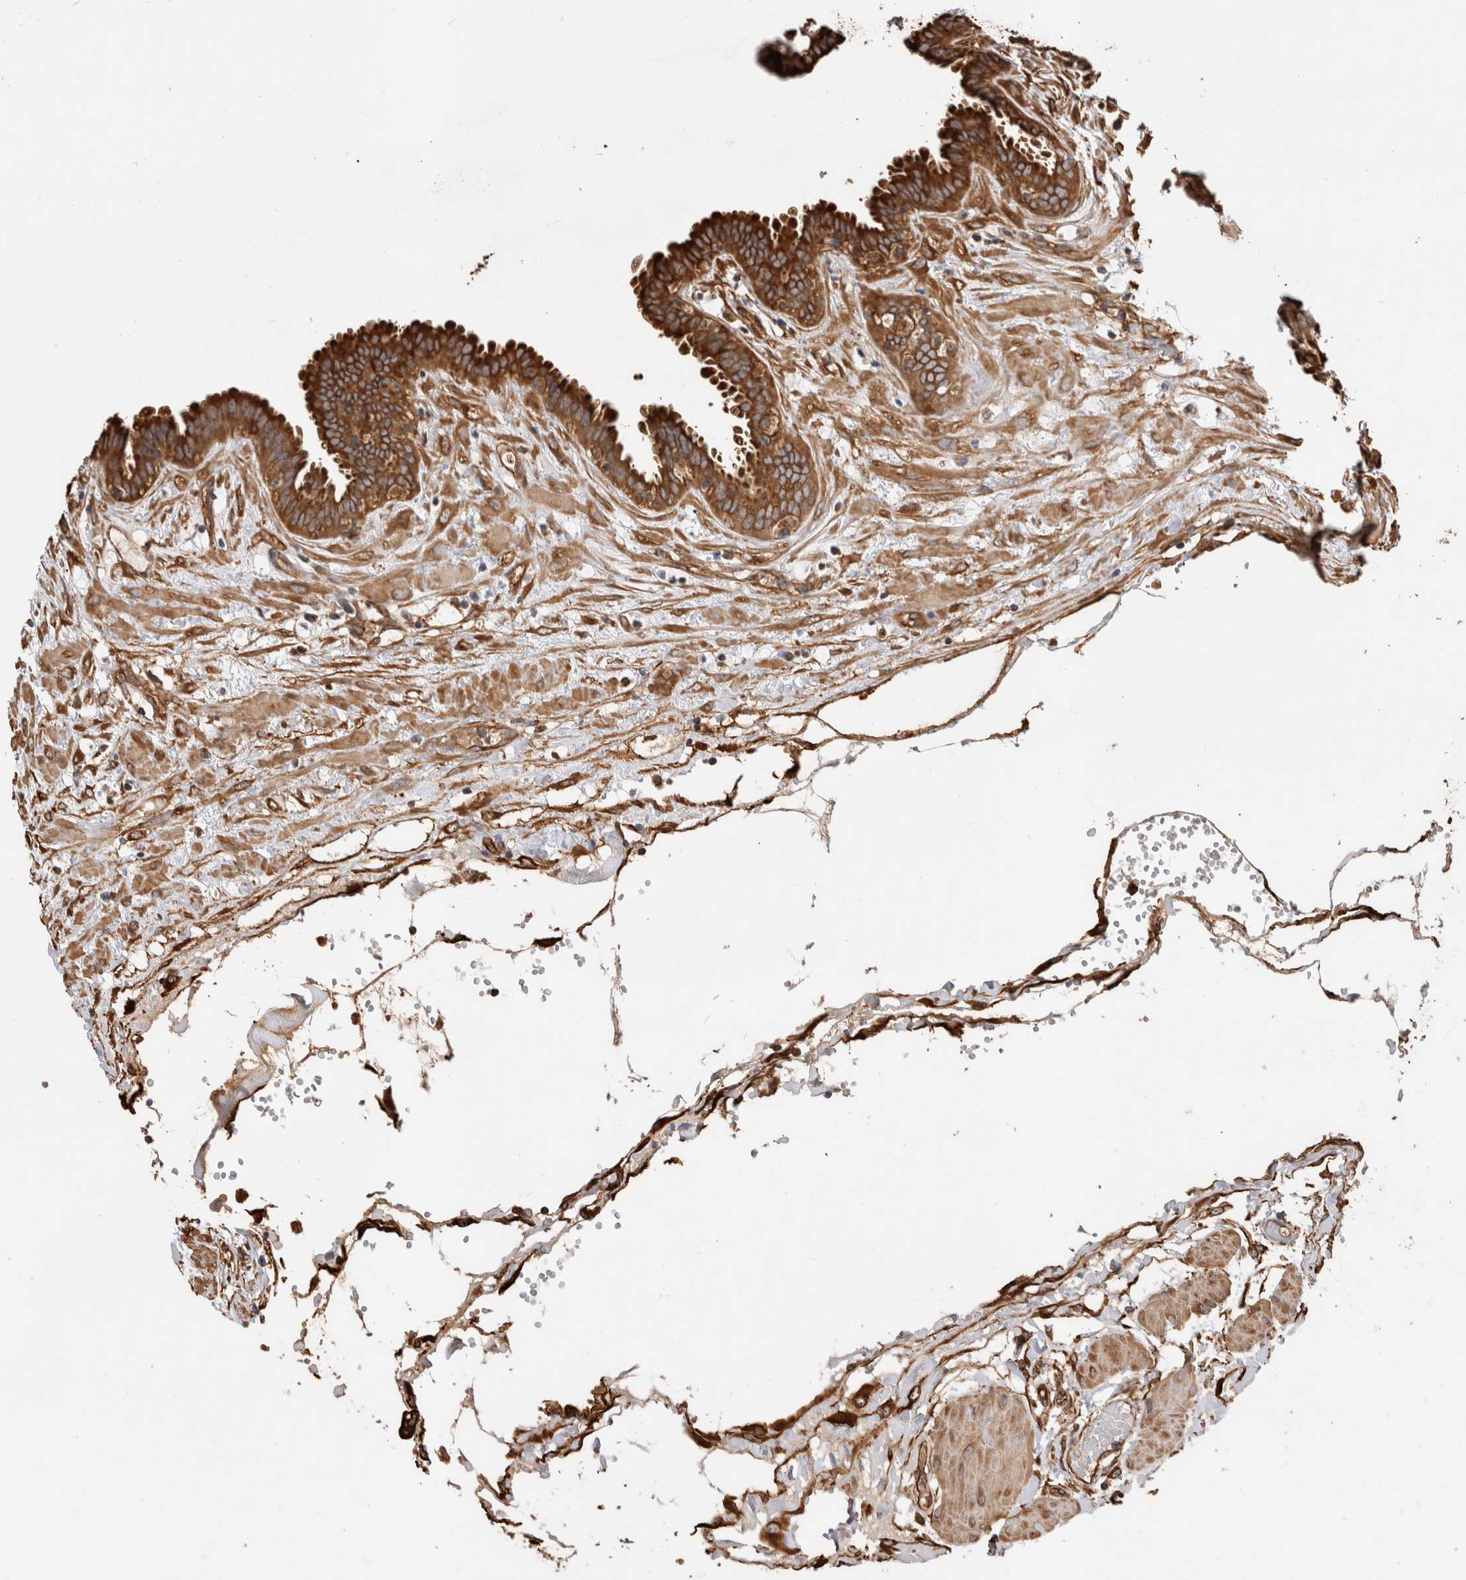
{"staining": {"intensity": "strong", "quantity": ">75%", "location": "cytoplasmic/membranous"}, "tissue": "fallopian tube", "cell_type": "Glandular cells", "image_type": "normal", "snomed": [{"axis": "morphology", "description": "Normal tissue, NOS"}, {"axis": "topography", "description": "Fallopian tube"}, {"axis": "topography", "description": "Placenta"}], "caption": "Unremarkable fallopian tube shows strong cytoplasmic/membranous expression in about >75% of glandular cells.", "gene": "ZNF397", "patient": {"sex": "female", "age": 32}}